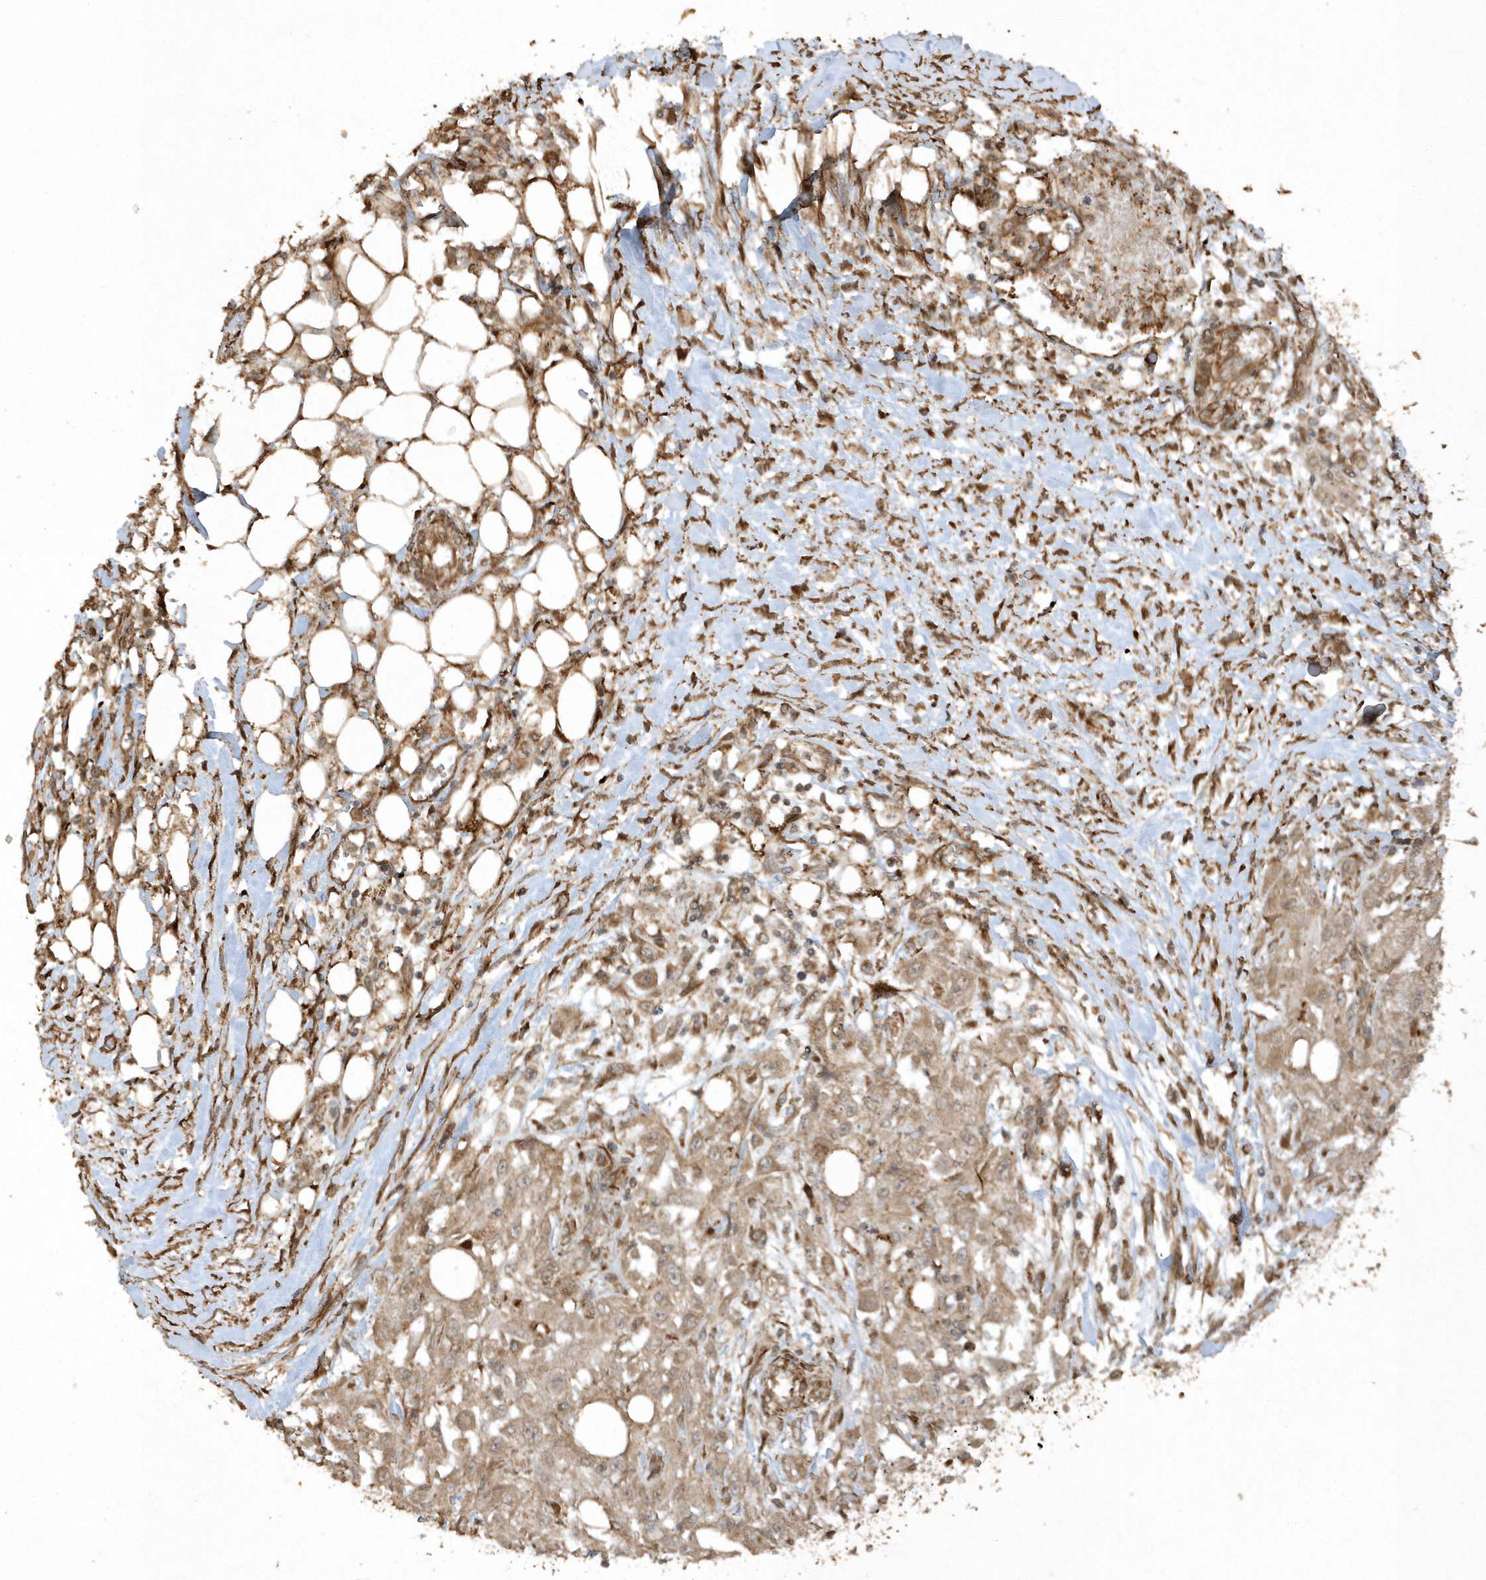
{"staining": {"intensity": "weak", "quantity": ">75%", "location": "cytoplasmic/membranous"}, "tissue": "skin cancer", "cell_type": "Tumor cells", "image_type": "cancer", "snomed": [{"axis": "morphology", "description": "Squamous cell carcinoma, NOS"}, {"axis": "morphology", "description": "Squamous cell carcinoma, metastatic, NOS"}, {"axis": "topography", "description": "Skin"}, {"axis": "topography", "description": "Lymph node"}], "caption": "Skin metastatic squamous cell carcinoma stained for a protein shows weak cytoplasmic/membranous positivity in tumor cells. Using DAB (brown) and hematoxylin (blue) stains, captured at high magnification using brightfield microscopy.", "gene": "AVPI1", "patient": {"sex": "male", "age": 75}}